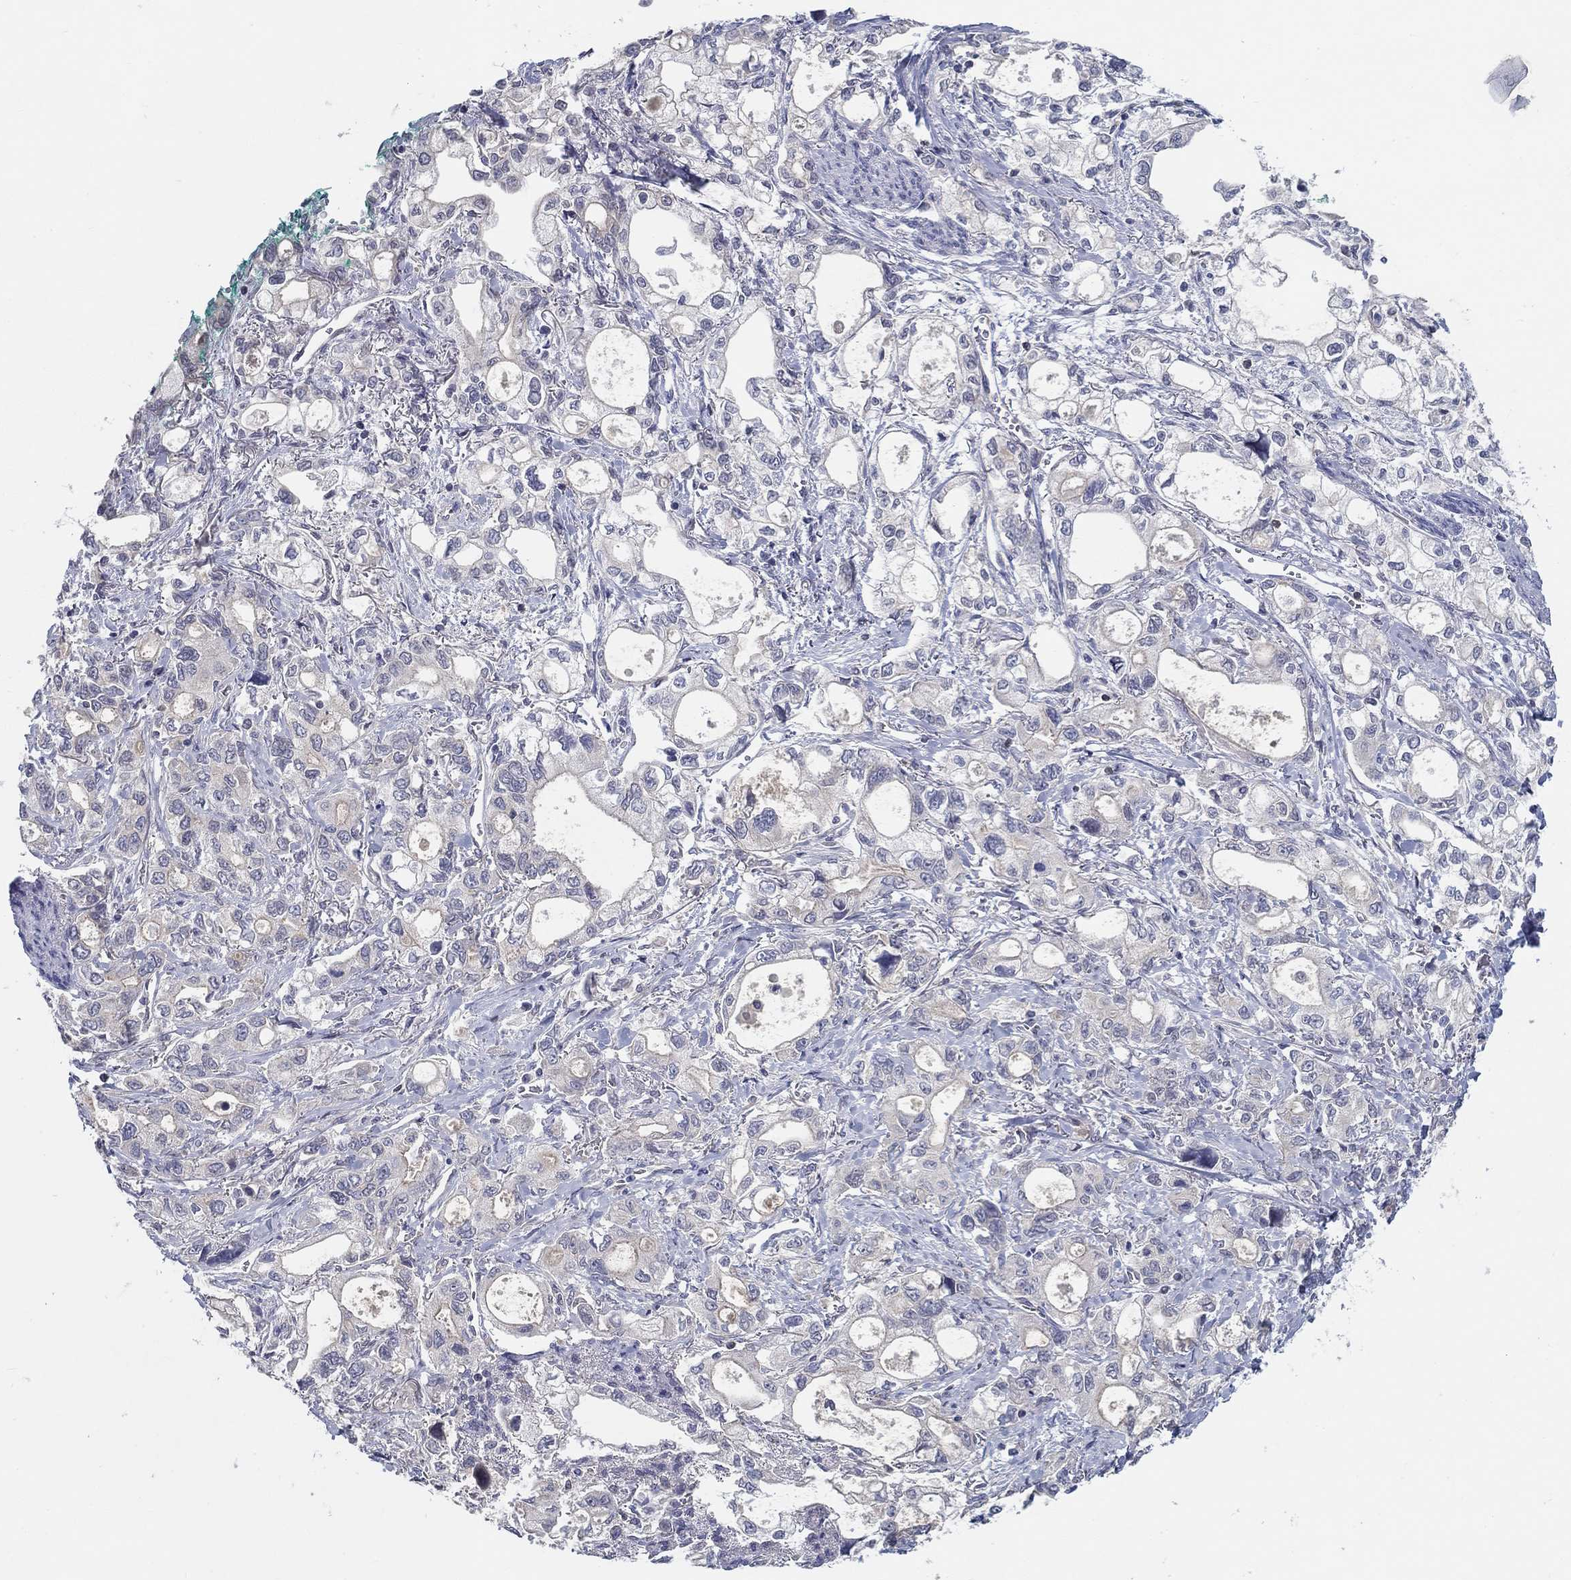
{"staining": {"intensity": "negative", "quantity": "none", "location": "none"}, "tissue": "stomach cancer", "cell_type": "Tumor cells", "image_type": "cancer", "snomed": [{"axis": "morphology", "description": "Adenocarcinoma, NOS"}, {"axis": "topography", "description": "Stomach"}], "caption": "High power microscopy micrograph of an immunohistochemistry micrograph of stomach adenocarcinoma, revealing no significant expression in tumor cells.", "gene": "ERMP1", "patient": {"sex": "male", "age": 63}}